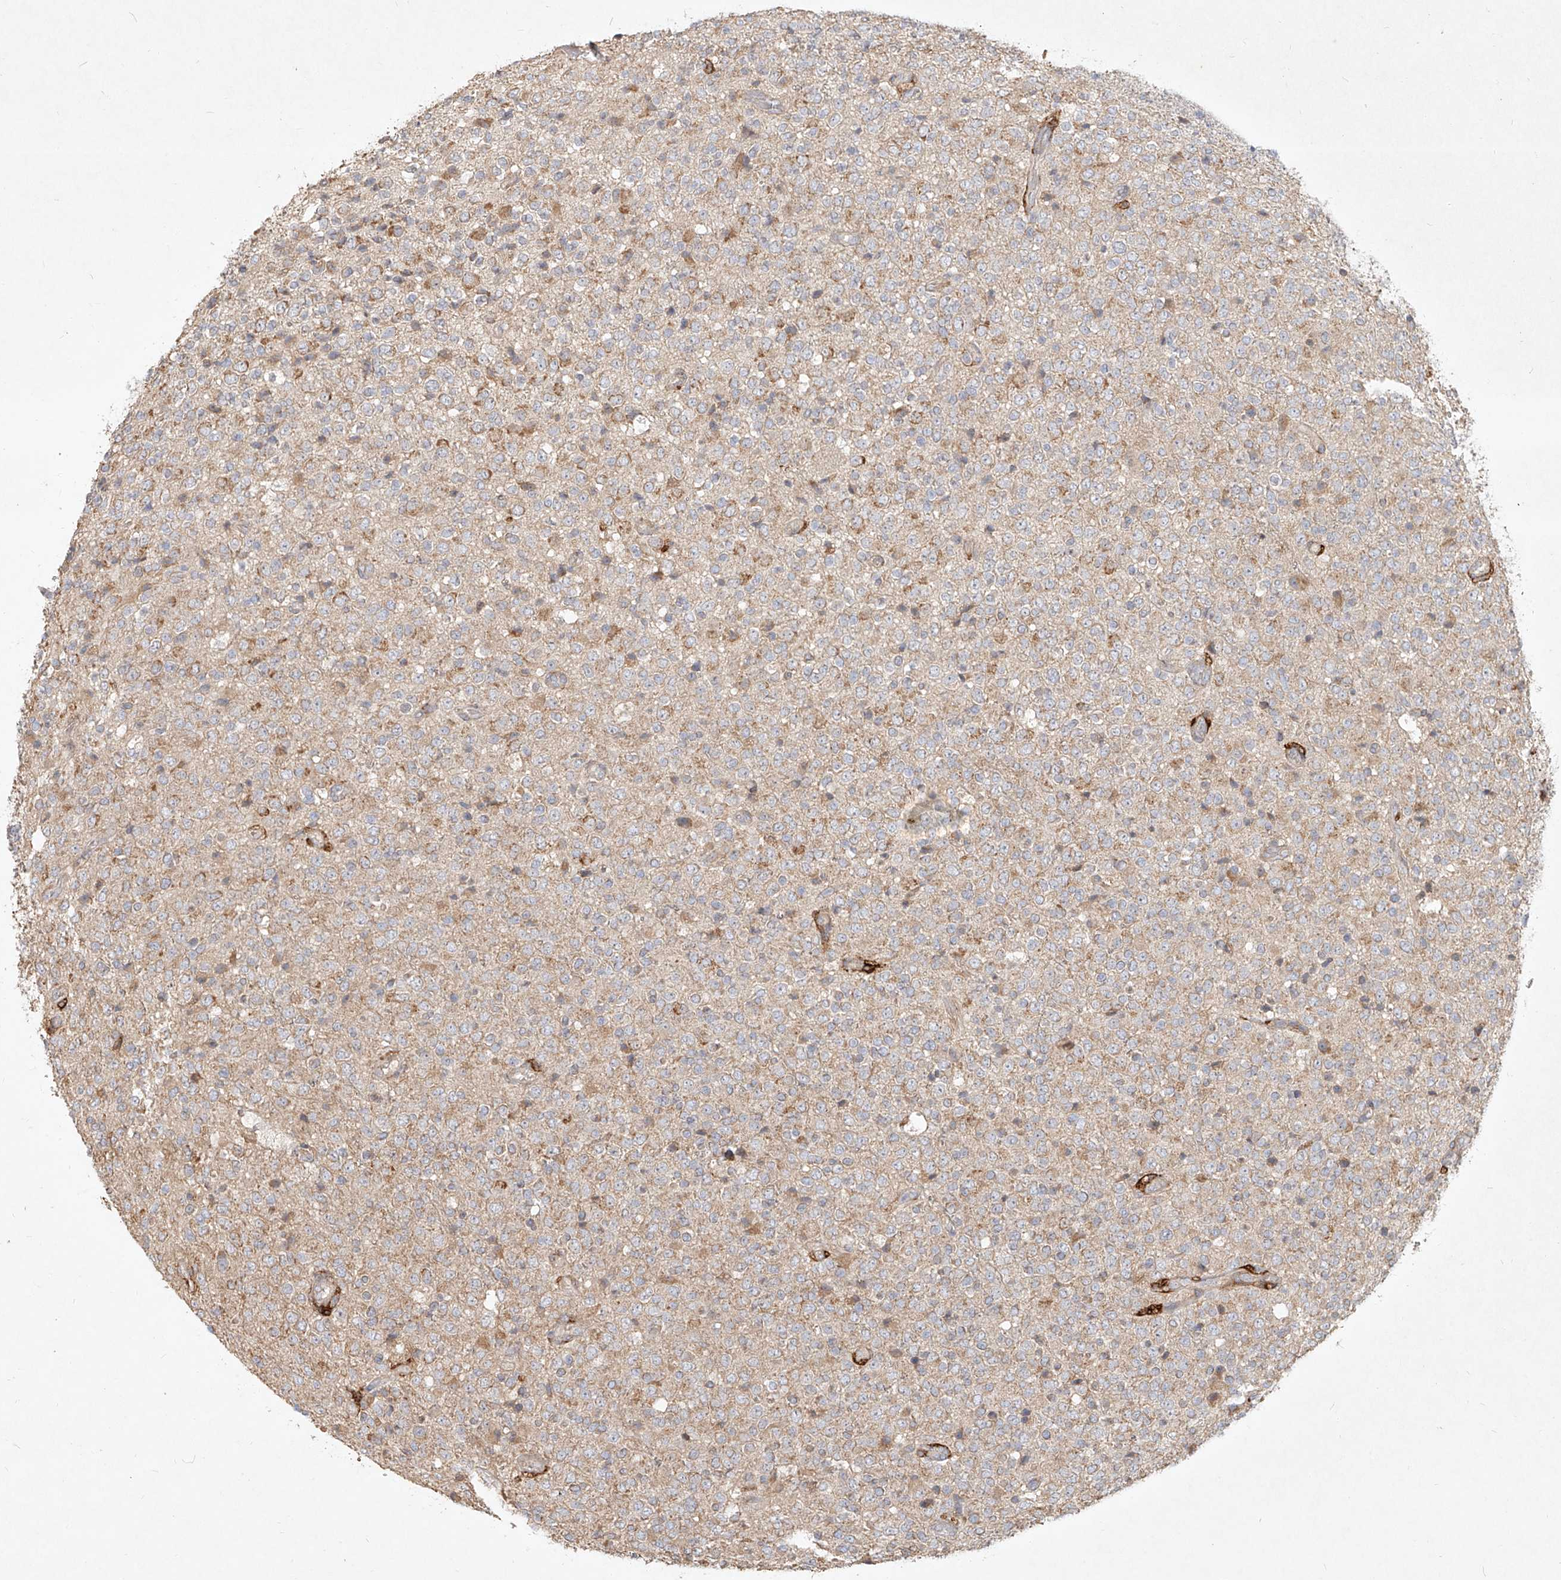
{"staining": {"intensity": "moderate", "quantity": "<25%", "location": "cytoplasmic/membranous"}, "tissue": "glioma", "cell_type": "Tumor cells", "image_type": "cancer", "snomed": [{"axis": "morphology", "description": "Glioma, malignant, High grade"}, {"axis": "topography", "description": "pancreas cauda"}], "caption": "This is a histology image of IHC staining of high-grade glioma (malignant), which shows moderate expression in the cytoplasmic/membranous of tumor cells.", "gene": "CD209", "patient": {"sex": "male", "age": 60}}